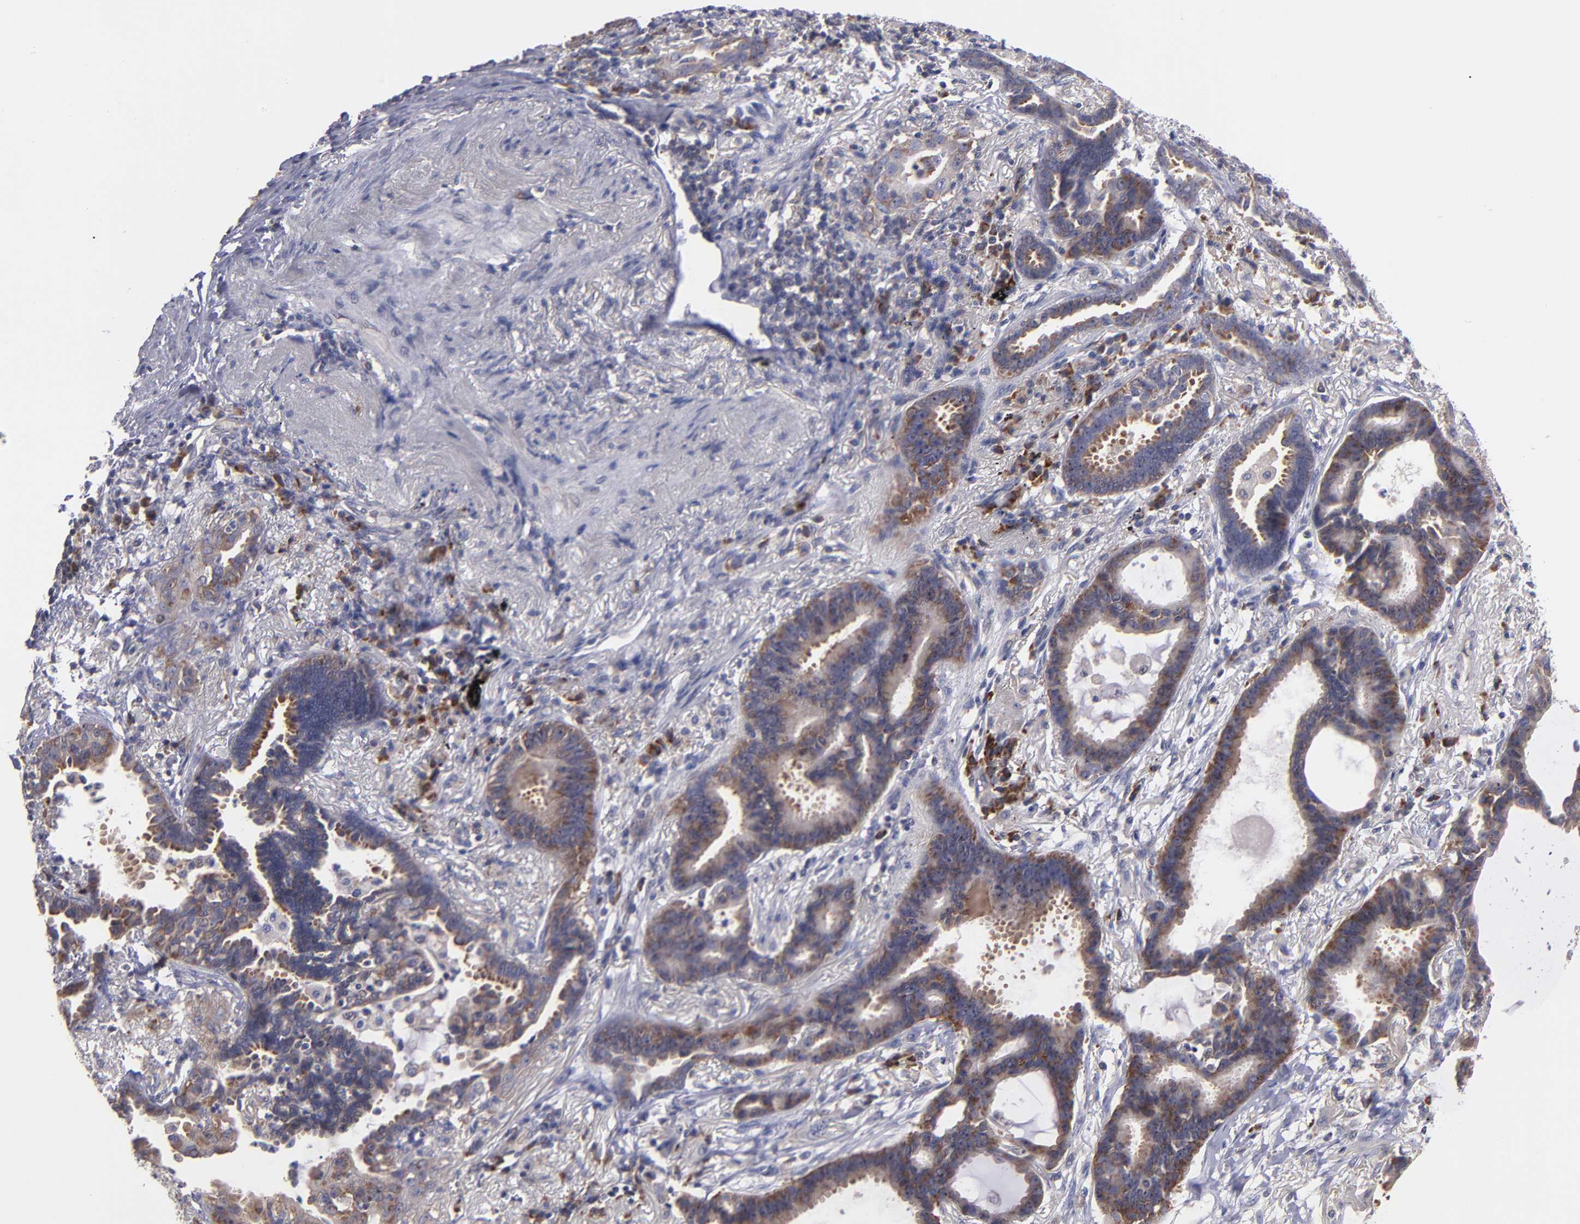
{"staining": {"intensity": "weak", "quantity": ">75%", "location": "cytoplasmic/membranous"}, "tissue": "lung cancer", "cell_type": "Tumor cells", "image_type": "cancer", "snomed": [{"axis": "morphology", "description": "Adenocarcinoma, NOS"}, {"axis": "topography", "description": "Lung"}], "caption": "Human lung cancer stained for a protein (brown) shows weak cytoplasmic/membranous positive staining in approximately >75% of tumor cells.", "gene": "EIF3L", "patient": {"sex": "female", "age": 64}}